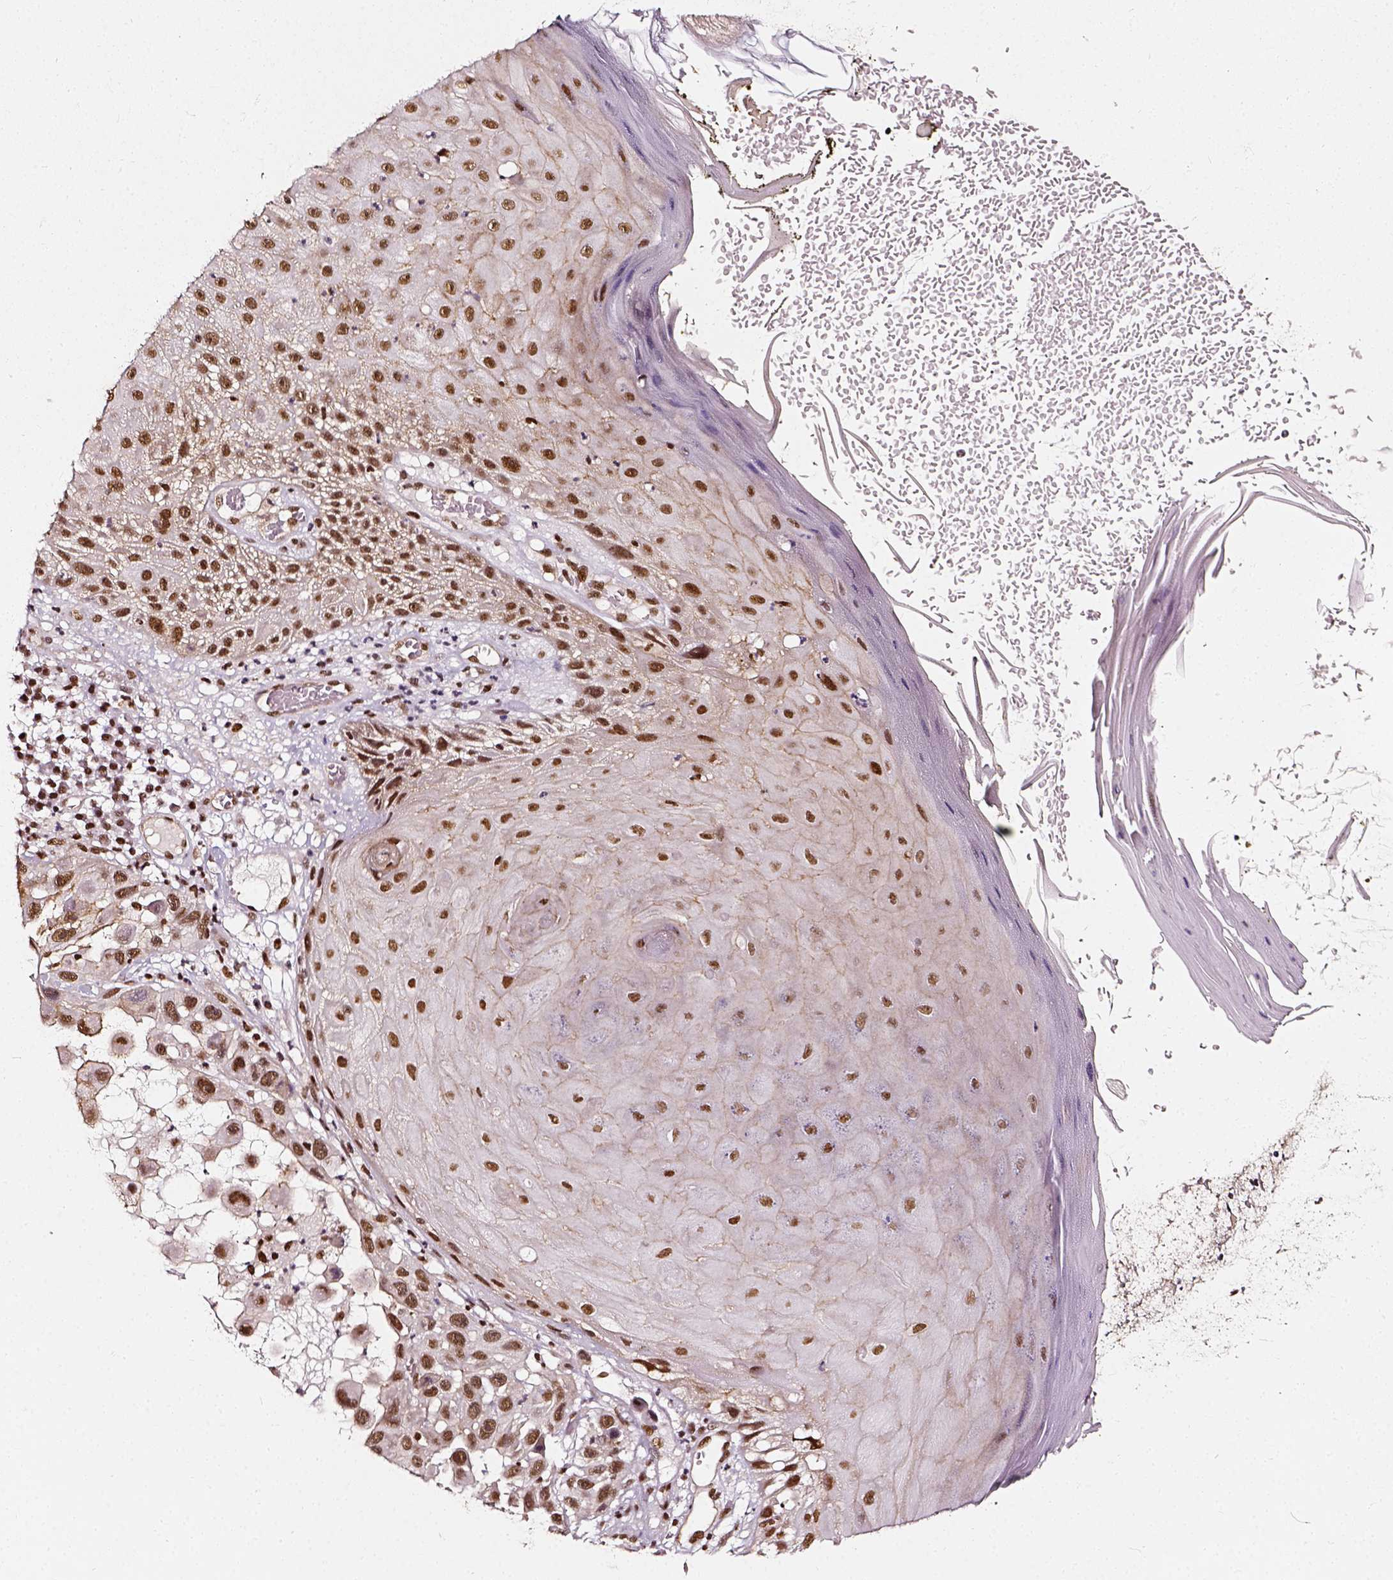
{"staining": {"intensity": "moderate", "quantity": ">75%", "location": "nuclear"}, "tissue": "skin cancer", "cell_type": "Tumor cells", "image_type": "cancer", "snomed": [{"axis": "morphology", "description": "Squamous cell carcinoma, NOS"}, {"axis": "topography", "description": "Skin"}], "caption": "Skin cancer stained with a brown dye reveals moderate nuclear positive expression in about >75% of tumor cells.", "gene": "NACC1", "patient": {"sex": "male", "age": 81}}